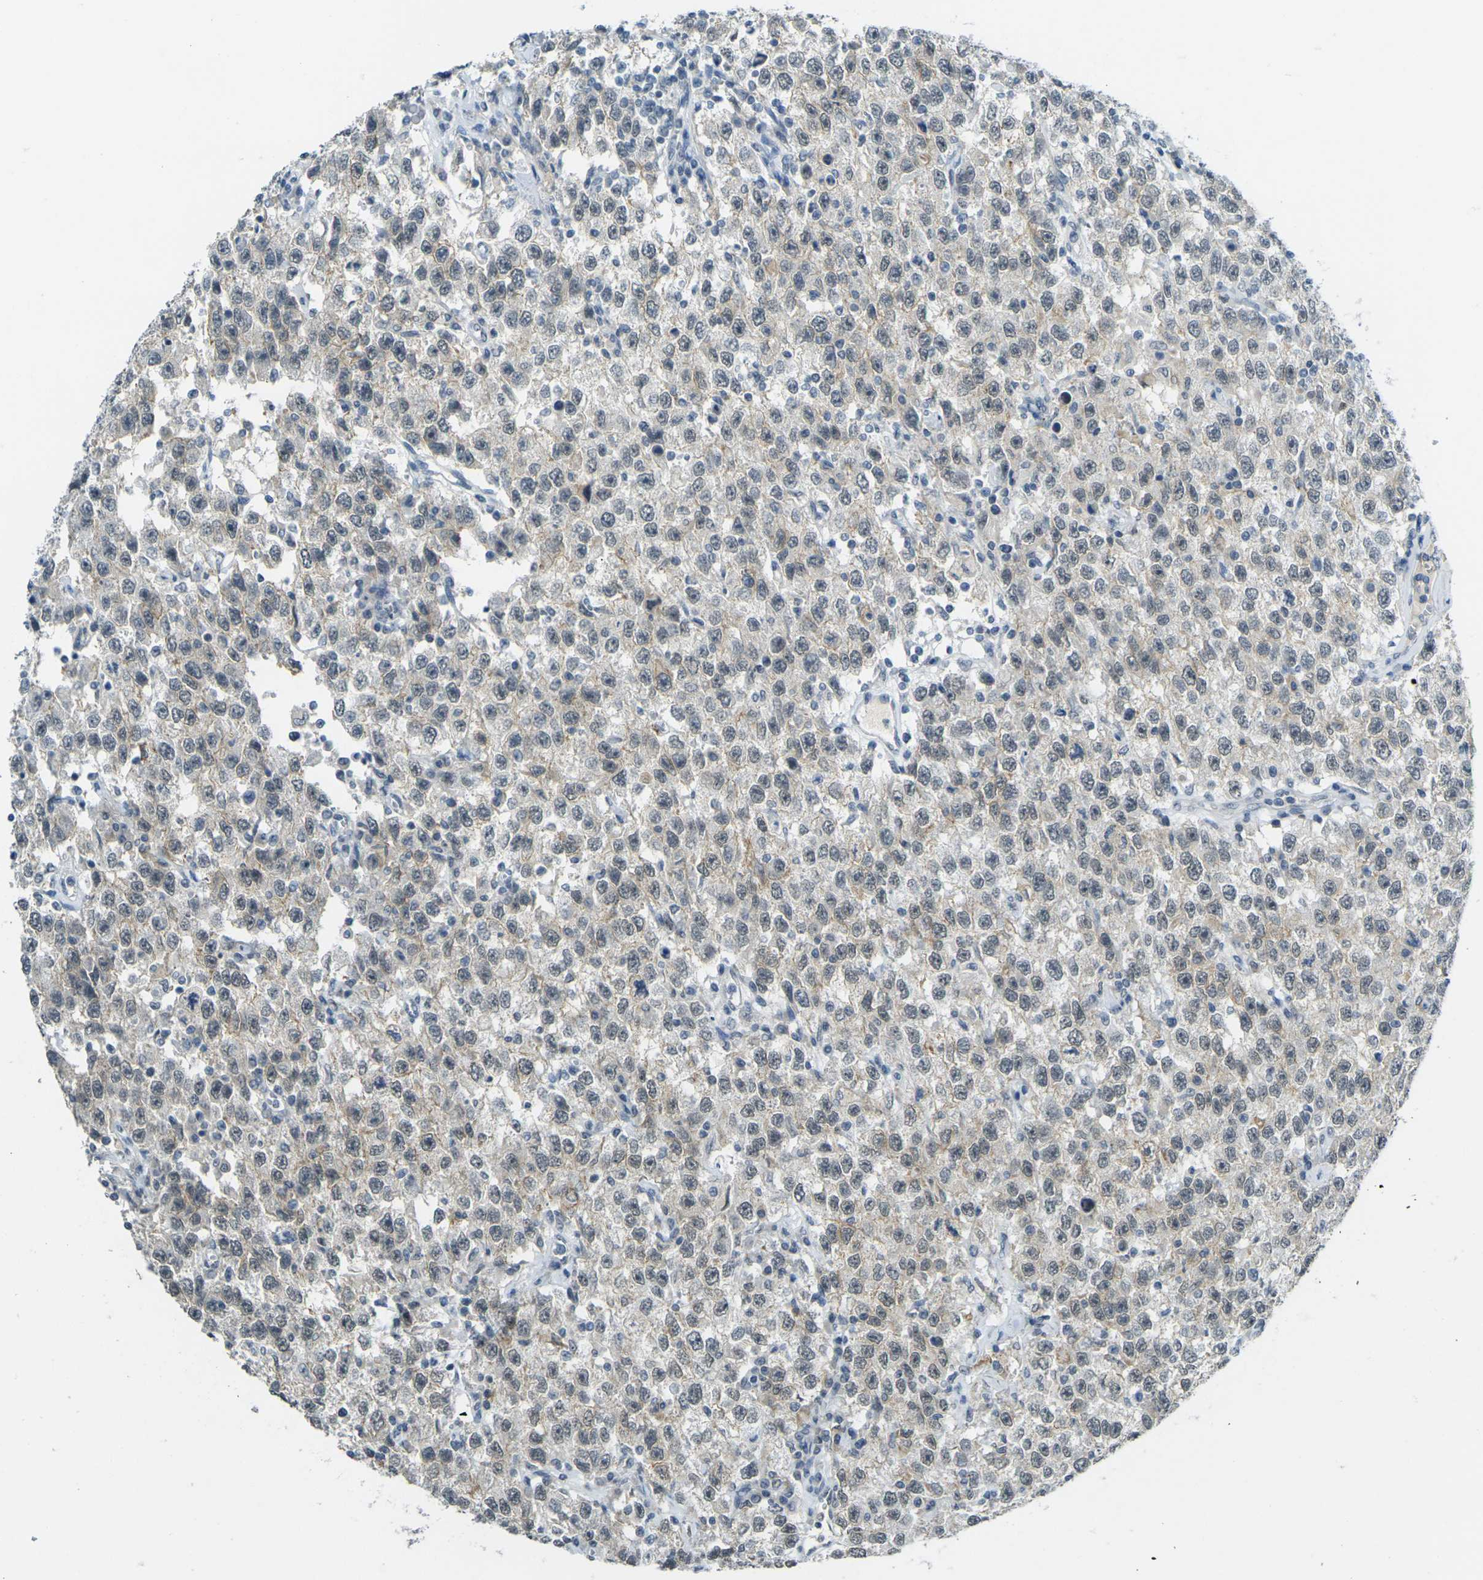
{"staining": {"intensity": "weak", "quantity": "<25%", "location": "cytoplasmic/membranous"}, "tissue": "testis cancer", "cell_type": "Tumor cells", "image_type": "cancer", "snomed": [{"axis": "morphology", "description": "Seminoma, NOS"}, {"axis": "topography", "description": "Testis"}], "caption": "IHC photomicrograph of human testis cancer (seminoma) stained for a protein (brown), which demonstrates no staining in tumor cells.", "gene": "SPTBN2", "patient": {"sex": "male", "age": 41}}